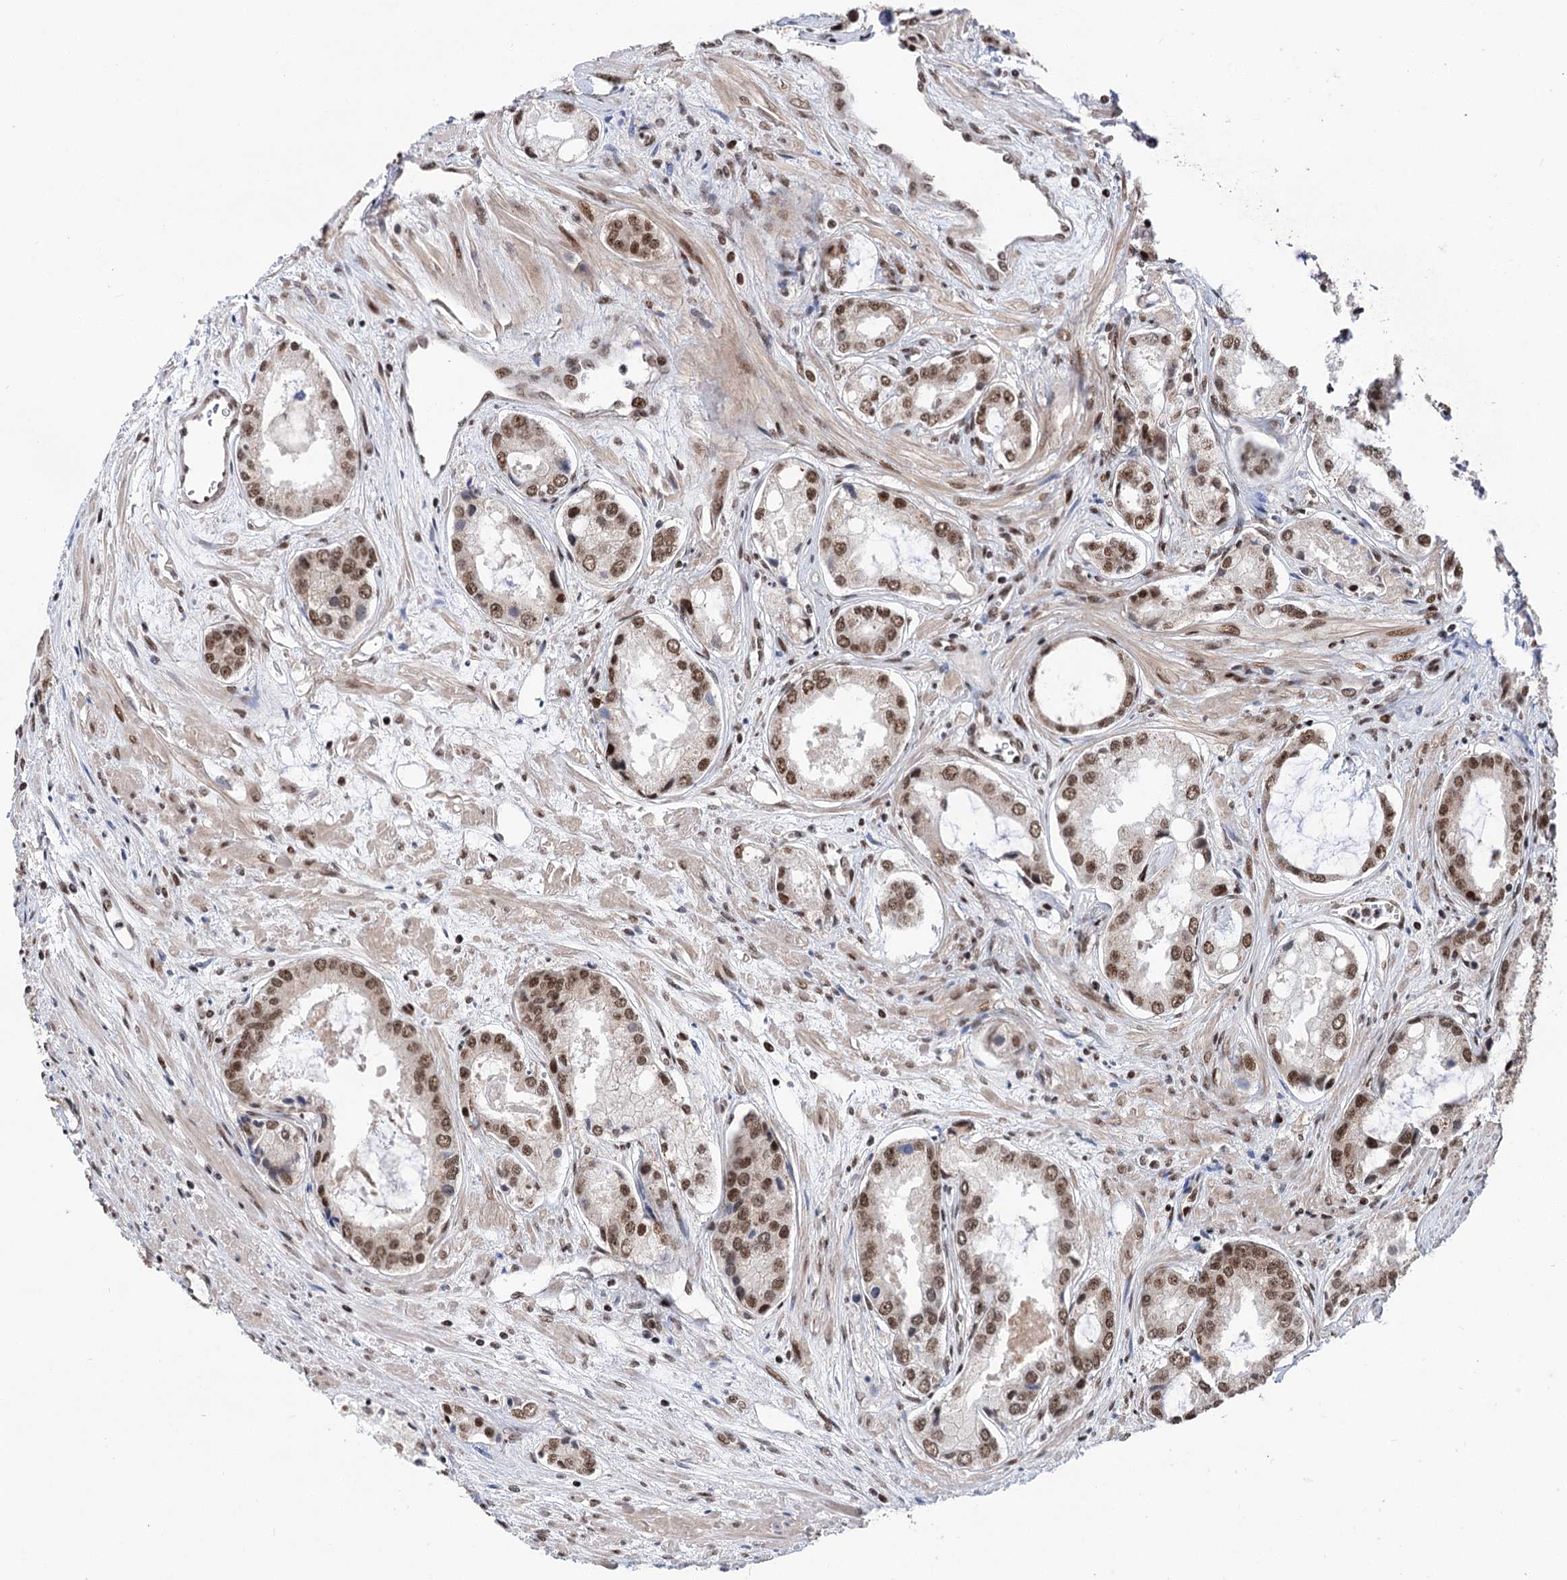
{"staining": {"intensity": "moderate", "quantity": ">75%", "location": "nuclear"}, "tissue": "prostate cancer", "cell_type": "Tumor cells", "image_type": "cancer", "snomed": [{"axis": "morphology", "description": "Adenocarcinoma, Low grade"}, {"axis": "topography", "description": "Prostate"}], "caption": "Moderate nuclear staining for a protein is identified in approximately >75% of tumor cells of prostate cancer (adenocarcinoma (low-grade)) using immunohistochemistry.", "gene": "MAML1", "patient": {"sex": "male", "age": 68}}